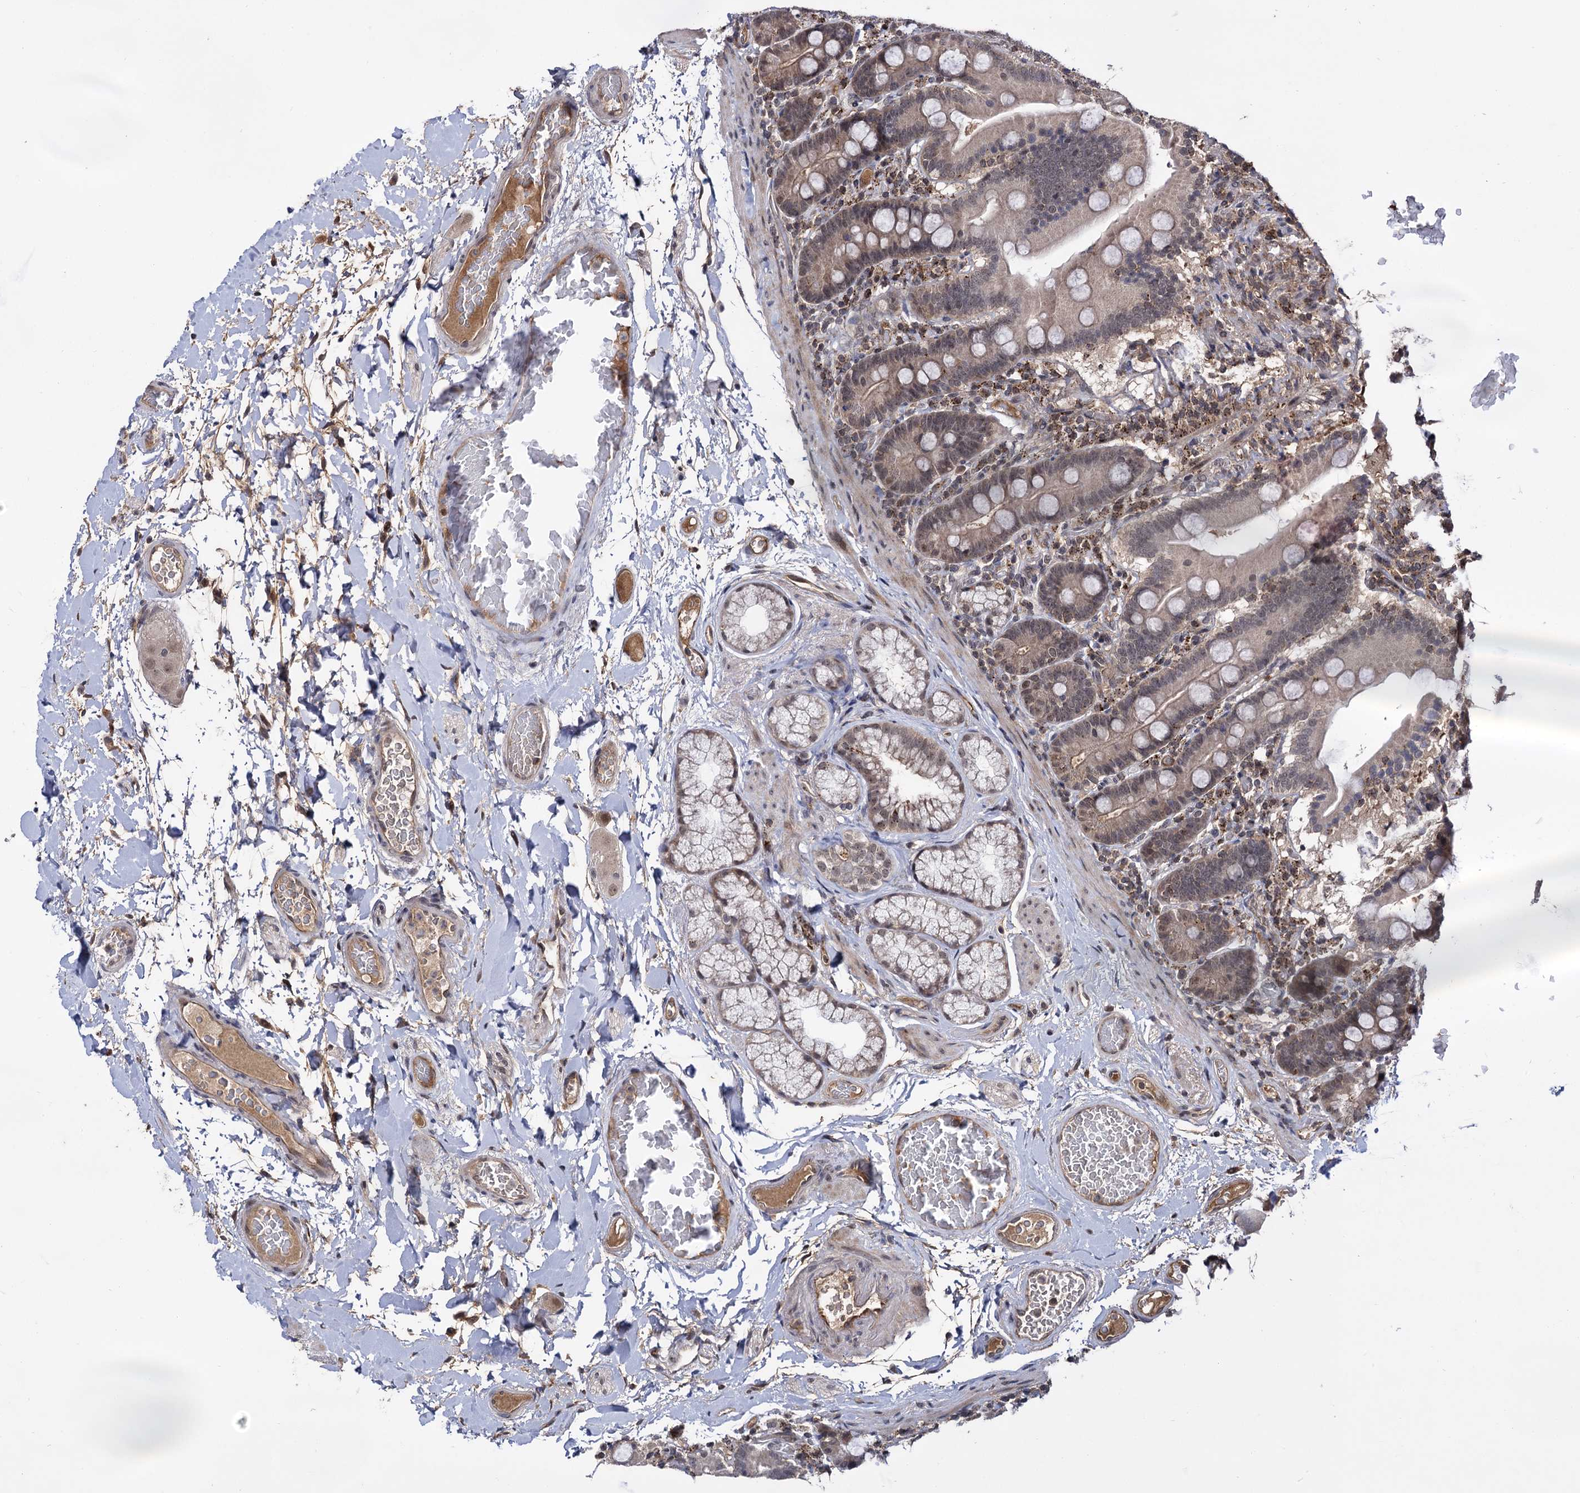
{"staining": {"intensity": "weak", "quantity": "25%-75%", "location": "cytoplasmic/membranous"}, "tissue": "duodenum", "cell_type": "Glandular cells", "image_type": "normal", "snomed": [{"axis": "morphology", "description": "Normal tissue, NOS"}, {"axis": "topography", "description": "Duodenum"}], "caption": "Duodenum stained with a brown dye reveals weak cytoplasmic/membranous positive staining in about 25%-75% of glandular cells.", "gene": "MICAL2", "patient": {"sex": "male", "age": 55}}